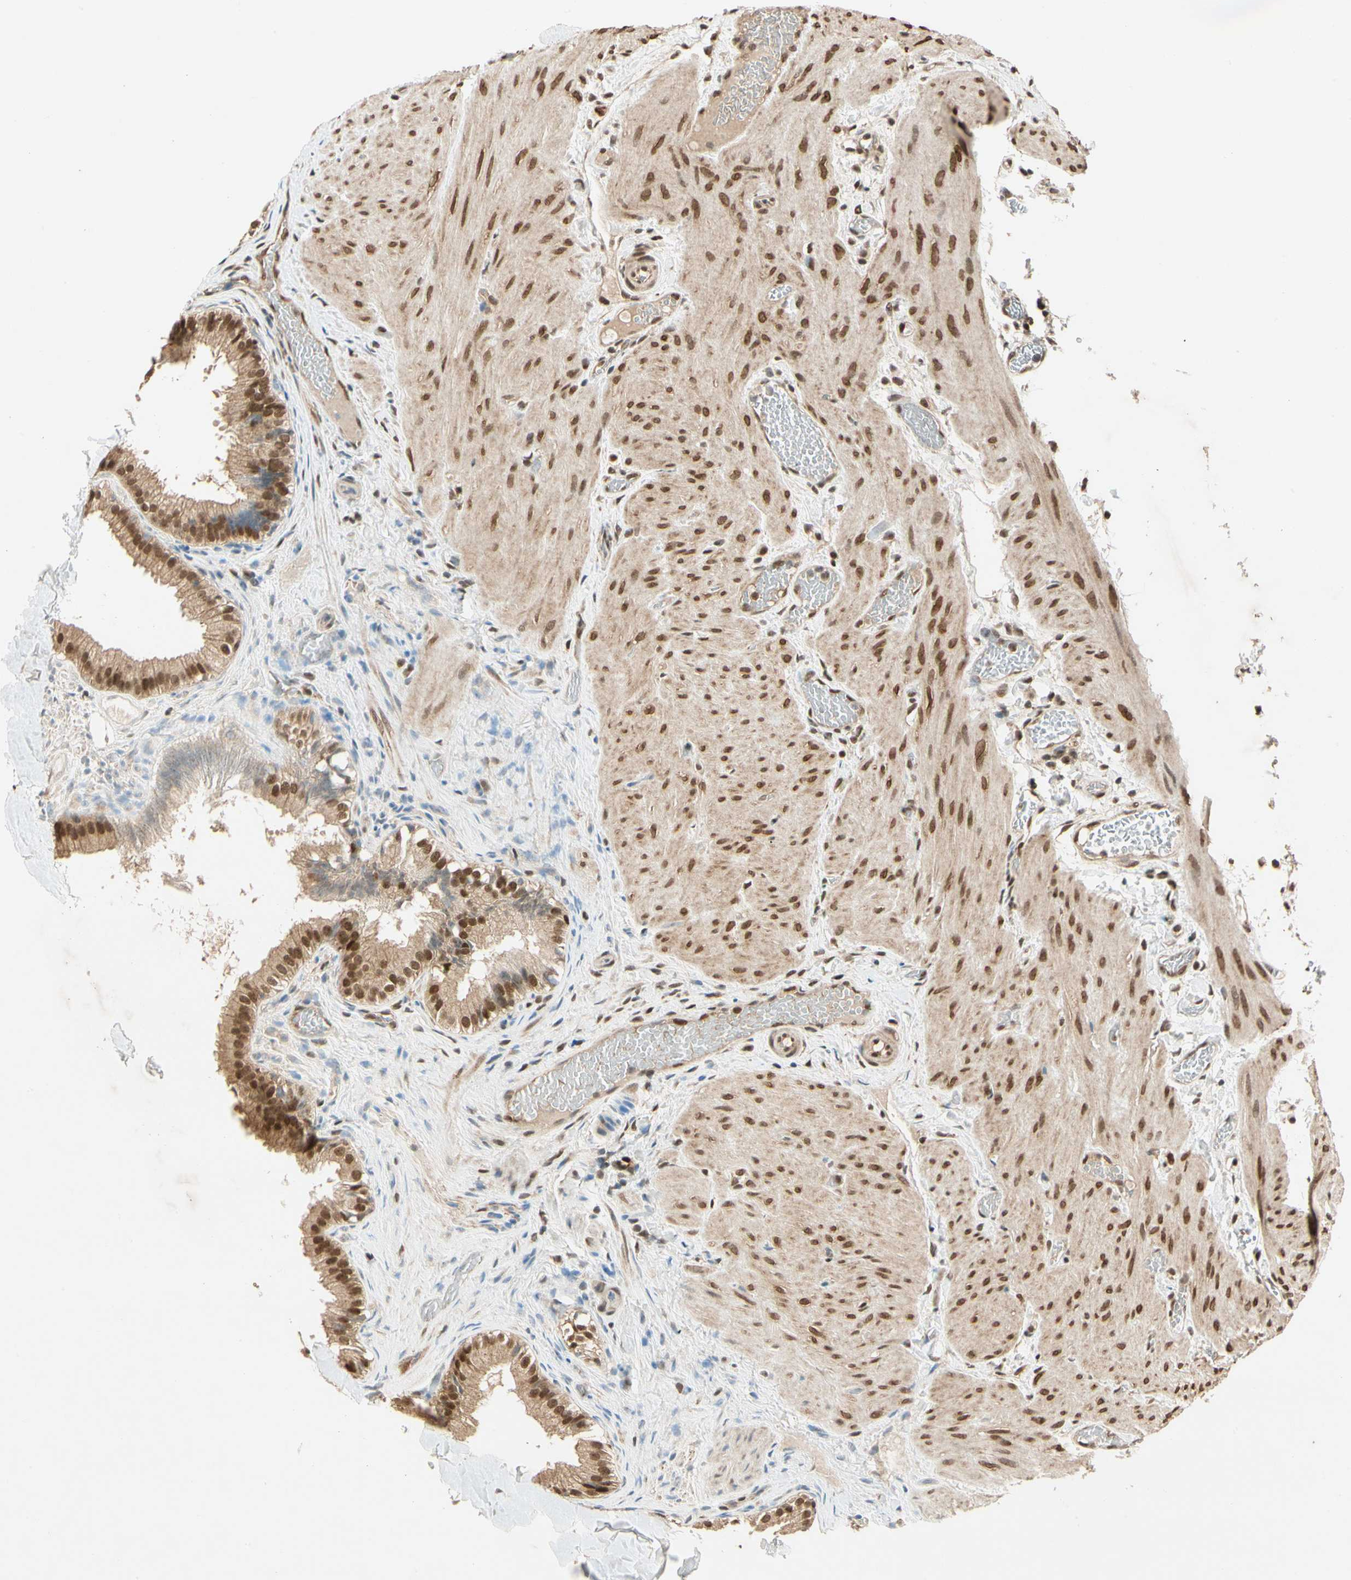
{"staining": {"intensity": "moderate", "quantity": ">75%", "location": "cytoplasmic/membranous,nuclear"}, "tissue": "gallbladder", "cell_type": "Glandular cells", "image_type": "normal", "snomed": [{"axis": "morphology", "description": "Normal tissue, NOS"}, {"axis": "topography", "description": "Gallbladder"}], "caption": "Gallbladder stained with a brown dye exhibits moderate cytoplasmic/membranous,nuclear positive positivity in about >75% of glandular cells.", "gene": "ZSCAN12", "patient": {"sex": "female", "age": 26}}